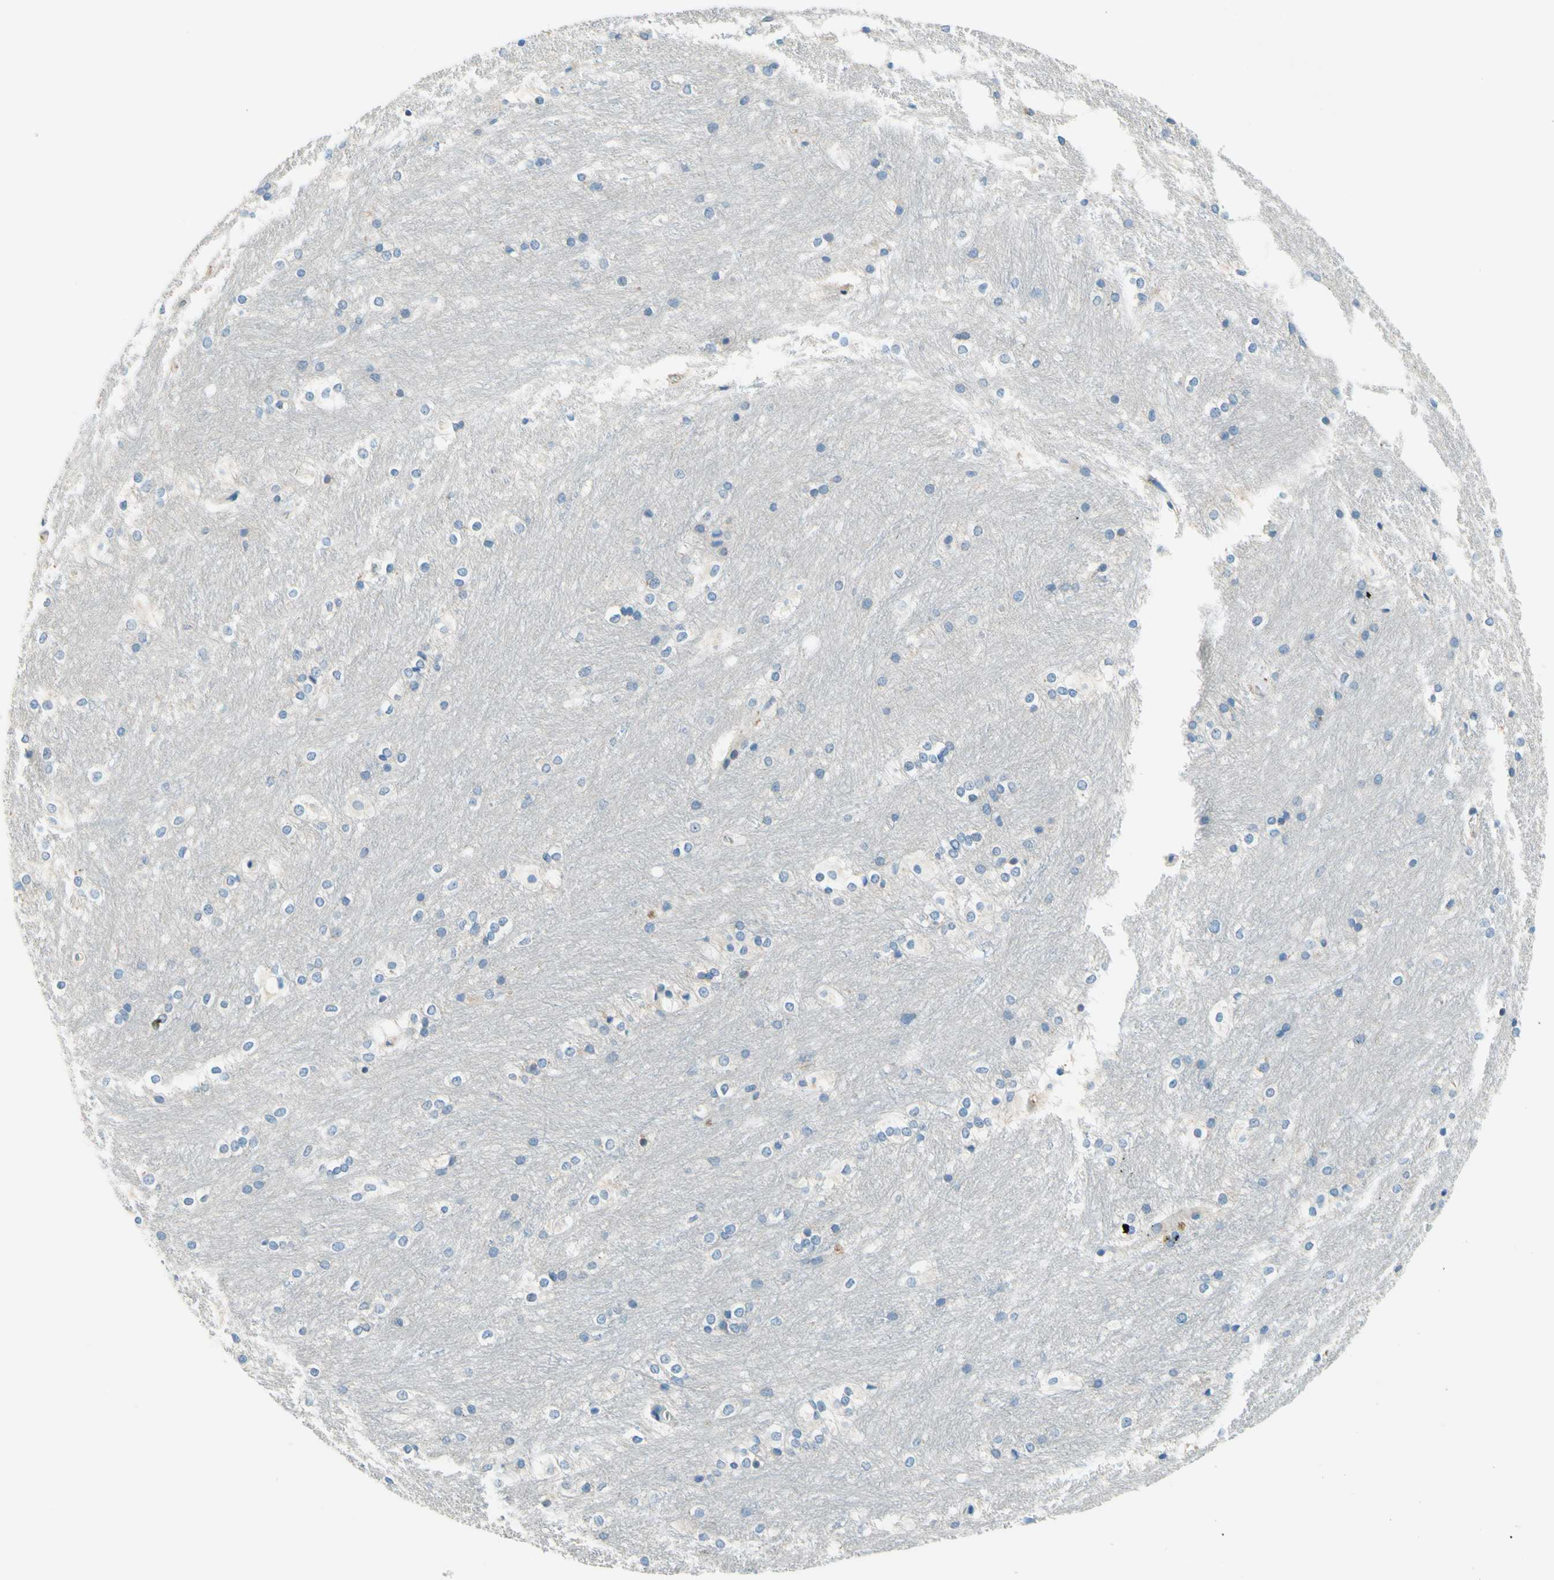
{"staining": {"intensity": "negative", "quantity": "none", "location": "none"}, "tissue": "caudate", "cell_type": "Glial cells", "image_type": "normal", "snomed": [{"axis": "morphology", "description": "Normal tissue, NOS"}, {"axis": "topography", "description": "Lateral ventricle wall"}], "caption": "Immunohistochemistry histopathology image of normal caudate stained for a protein (brown), which displays no positivity in glial cells. The staining is performed using DAB brown chromogen with nuclei counter-stained in using hematoxylin.", "gene": "SIGLEC9", "patient": {"sex": "female", "age": 19}}